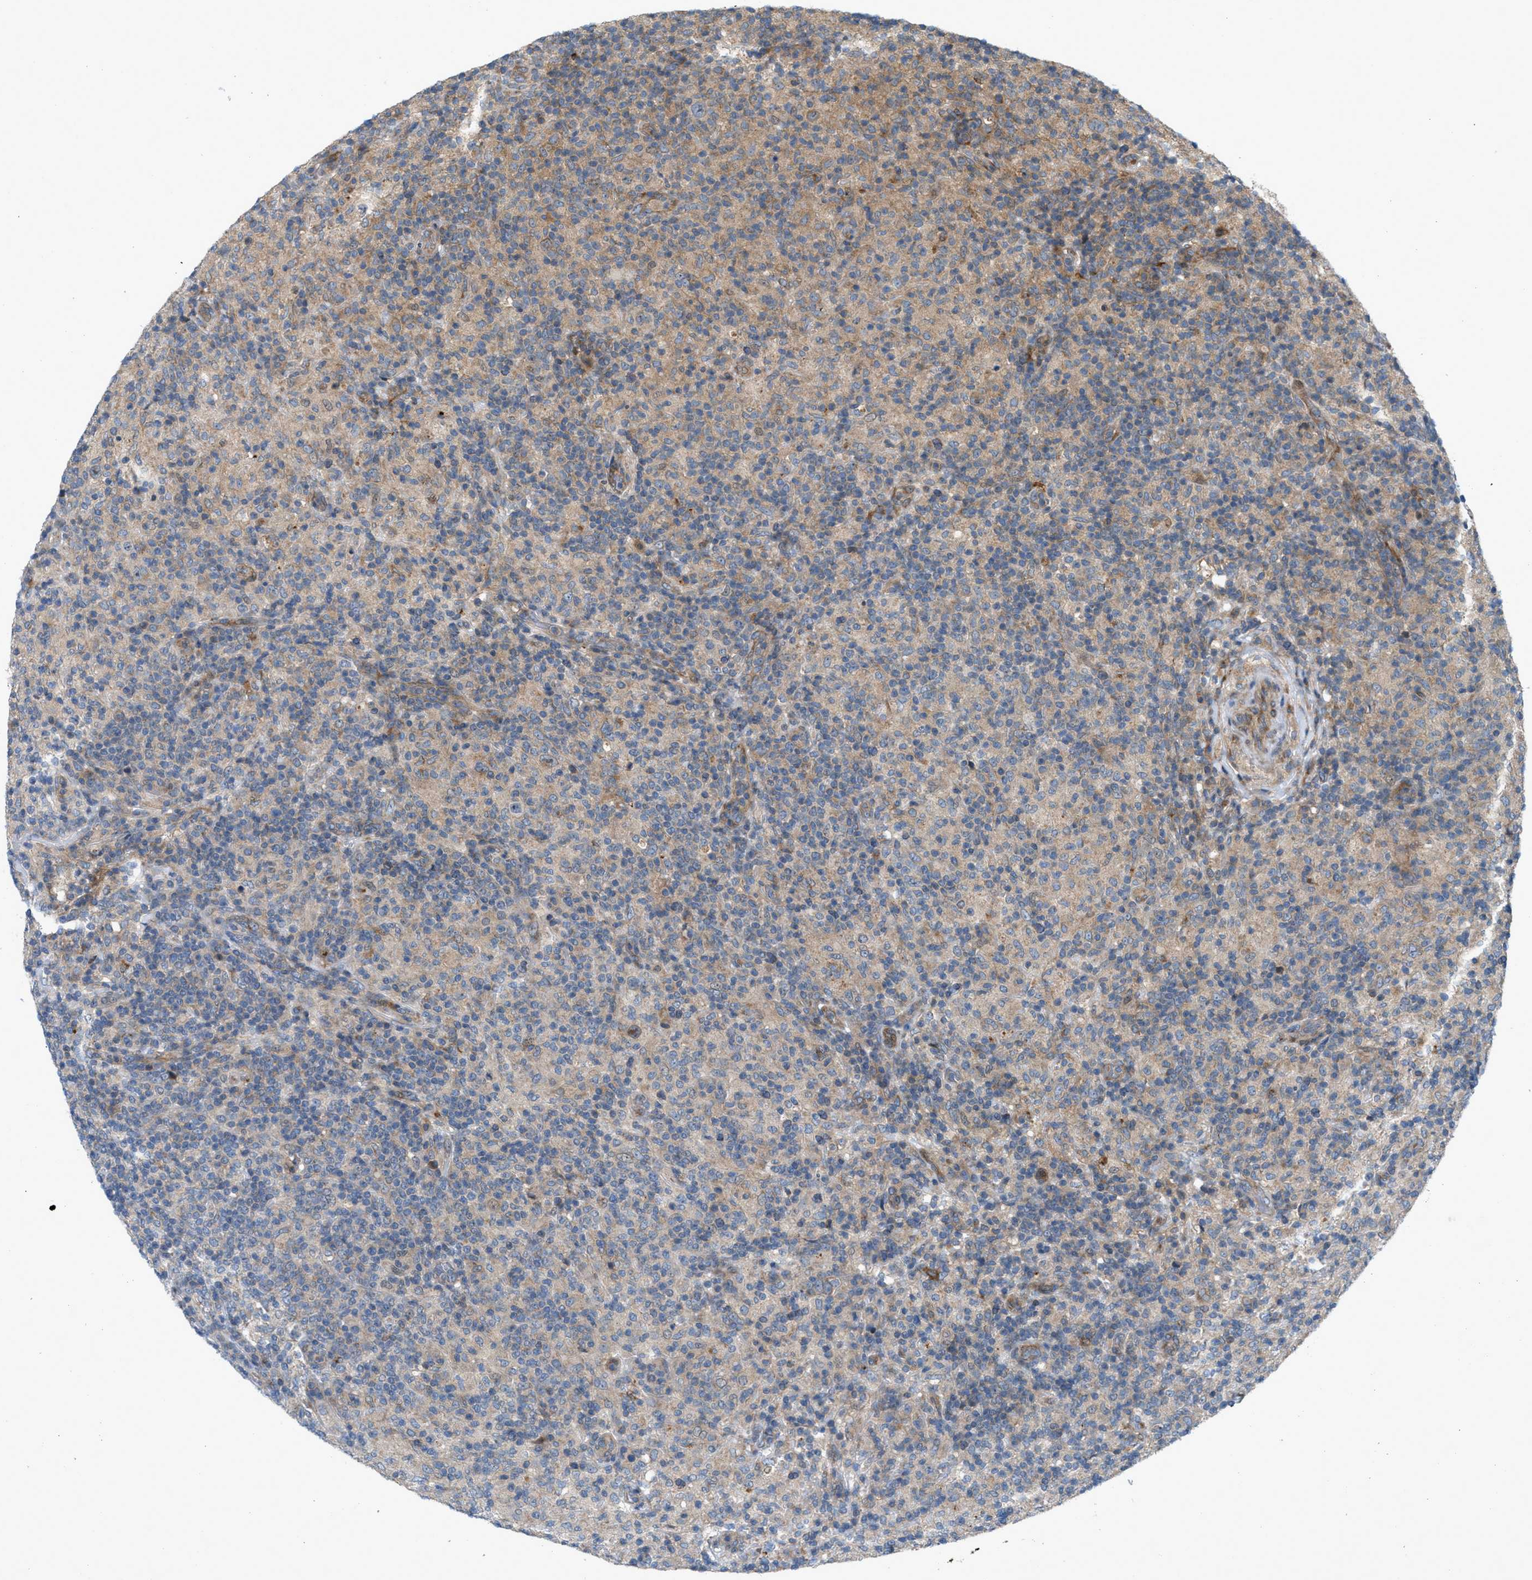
{"staining": {"intensity": "moderate", "quantity": "25%-75%", "location": "cytoplasmic/membranous"}, "tissue": "lymphoma", "cell_type": "Tumor cells", "image_type": "cancer", "snomed": [{"axis": "morphology", "description": "Hodgkin's disease, NOS"}, {"axis": "topography", "description": "Lymph node"}], "caption": "Immunohistochemistry (DAB (3,3'-diaminobenzidine)) staining of human Hodgkin's disease exhibits moderate cytoplasmic/membranous protein expression in about 25%-75% of tumor cells. Nuclei are stained in blue.", "gene": "CYB5D1", "patient": {"sex": "male", "age": 70}}